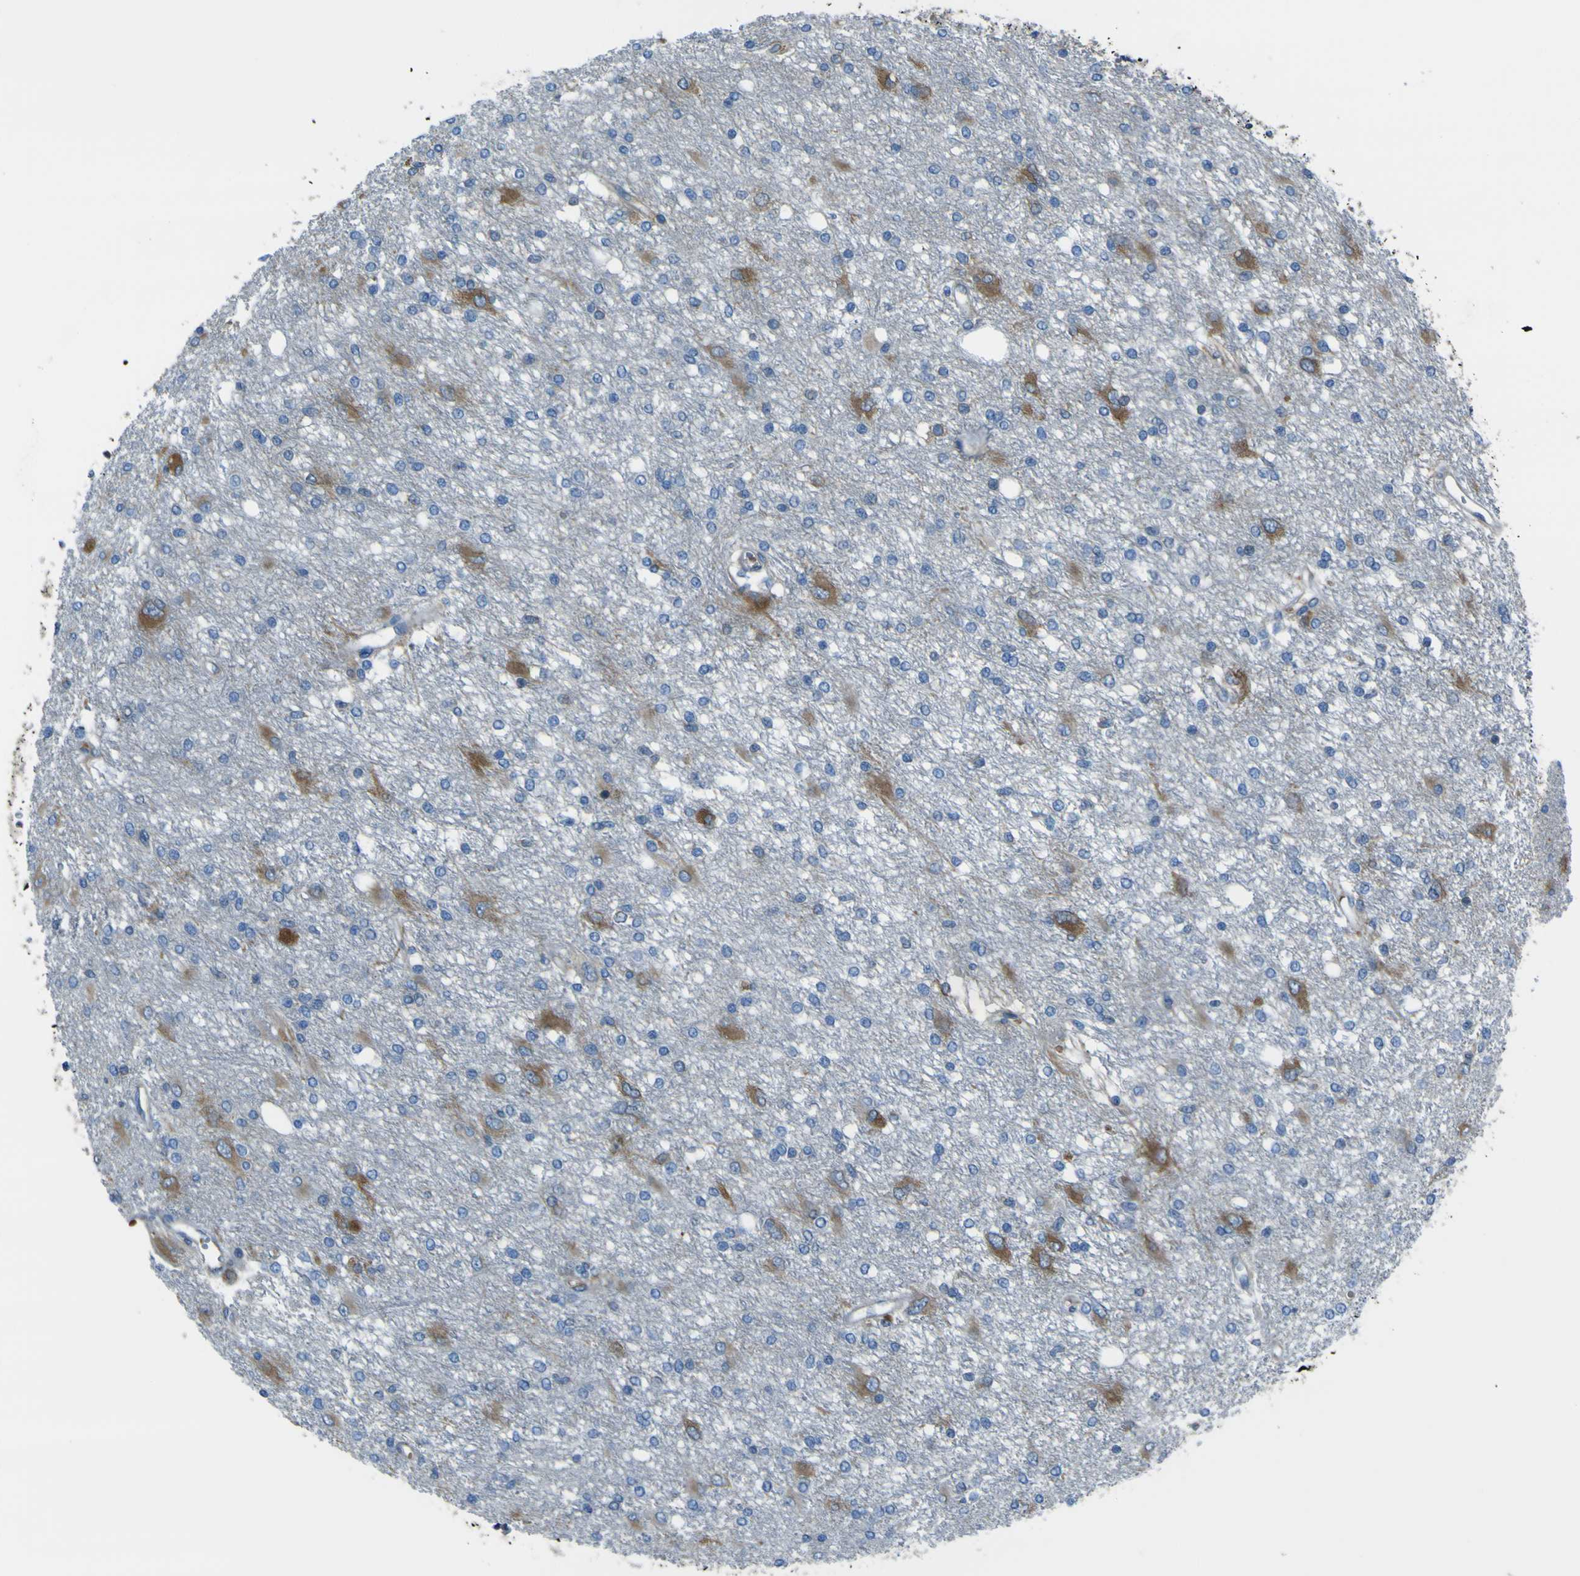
{"staining": {"intensity": "negative", "quantity": "none", "location": "none"}, "tissue": "glioma", "cell_type": "Tumor cells", "image_type": "cancer", "snomed": [{"axis": "morphology", "description": "Glioma, malignant, High grade"}, {"axis": "topography", "description": "Brain"}], "caption": "Human malignant high-grade glioma stained for a protein using IHC displays no staining in tumor cells.", "gene": "STIM1", "patient": {"sex": "female", "age": 59}}